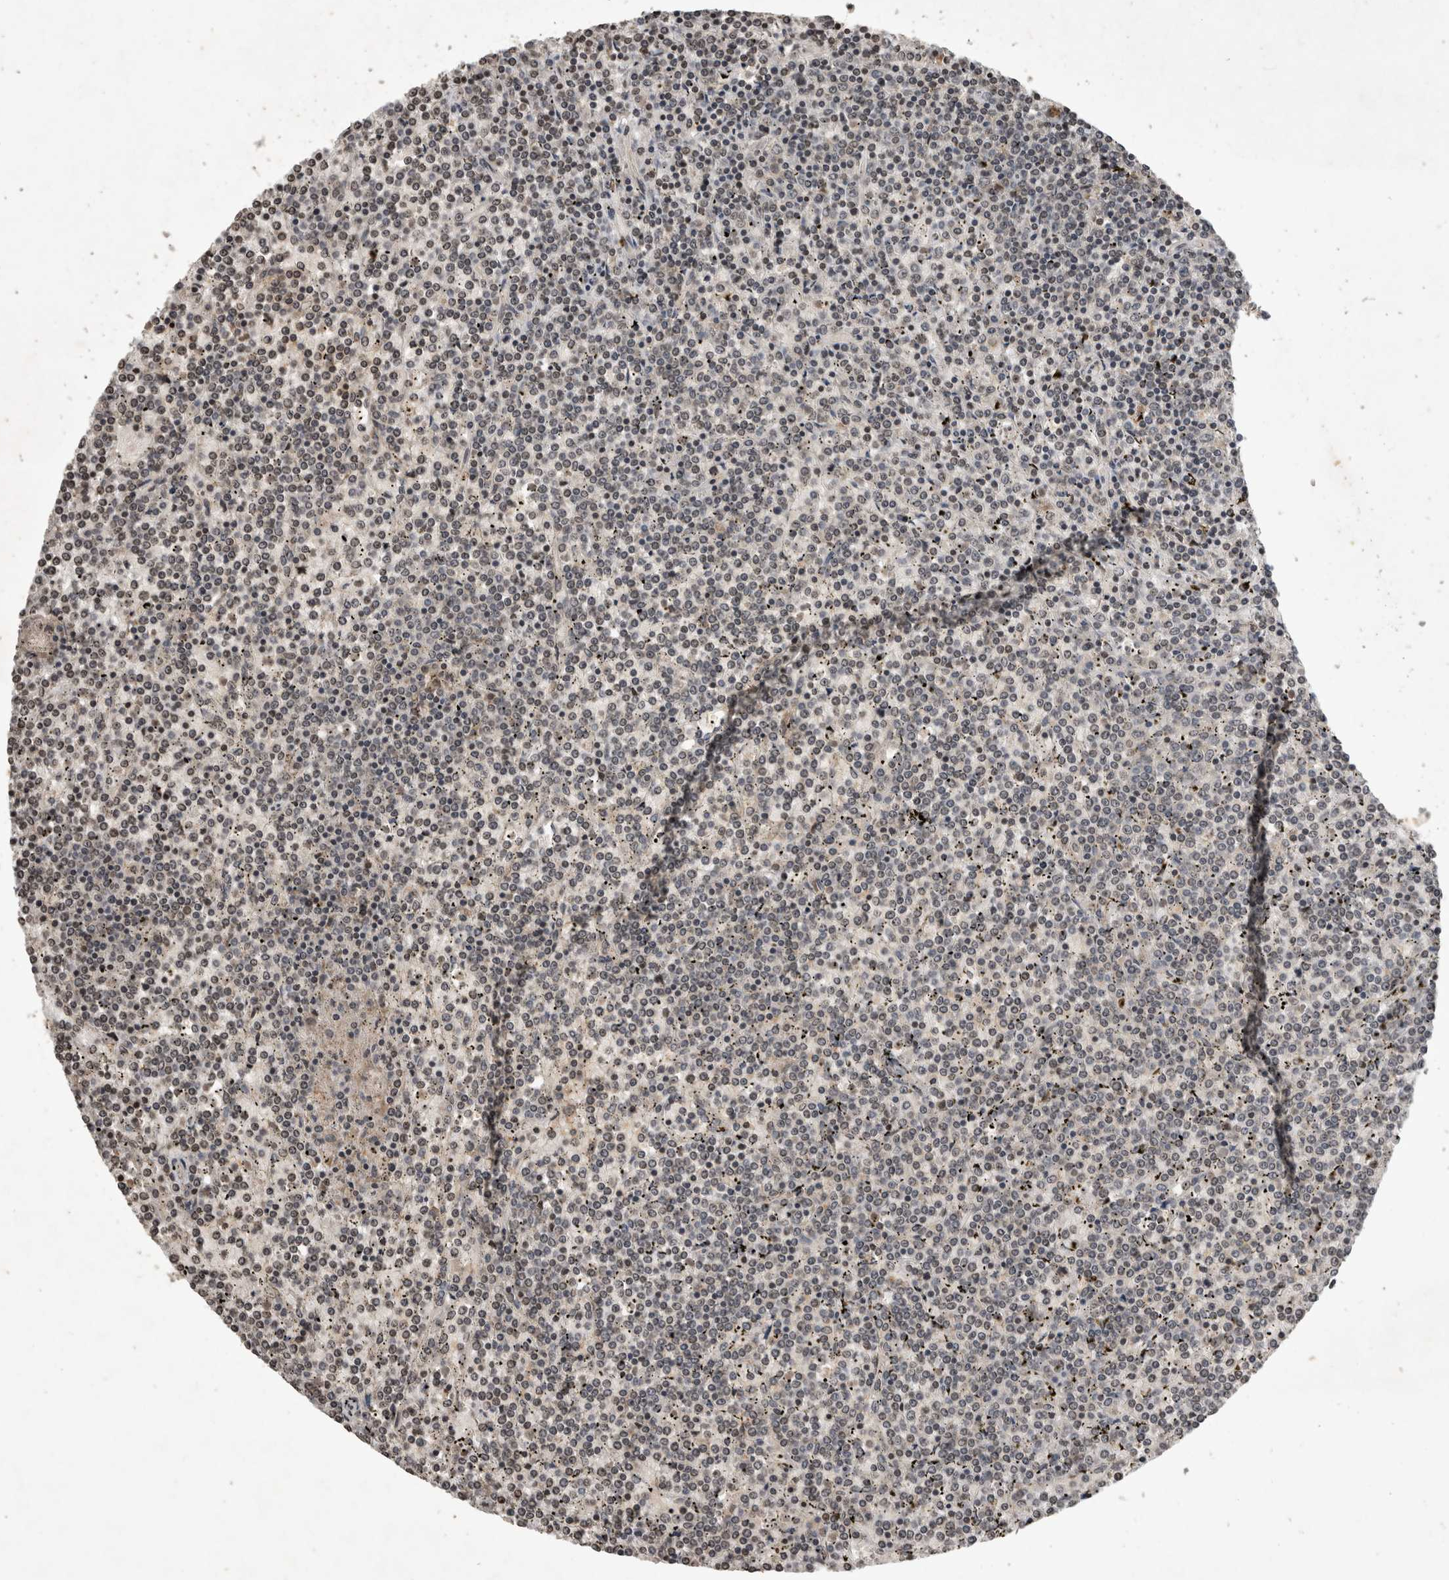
{"staining": {"intensity": "weak", "quantity": "<25%", "location": "cytoplasmic/membranous"}, "tissue": "lymphoma", "cell_type": "Tumor cells", "image_type": "cancer", "snomed": [{"axis": "morphology", "description": "Malignant lymphoma, non-Hodgkin's type, Low grade"}, {"axis": "topography", "description": "Spleen"}], "caption": "Malignant lymphoma, non-Hodgkin's type (low-grade) stained for a protein using immunohistochemistry exhibits no expression tumor cells.", "gene": "HRK", "patient": {"sex": "female", "age": 19}}